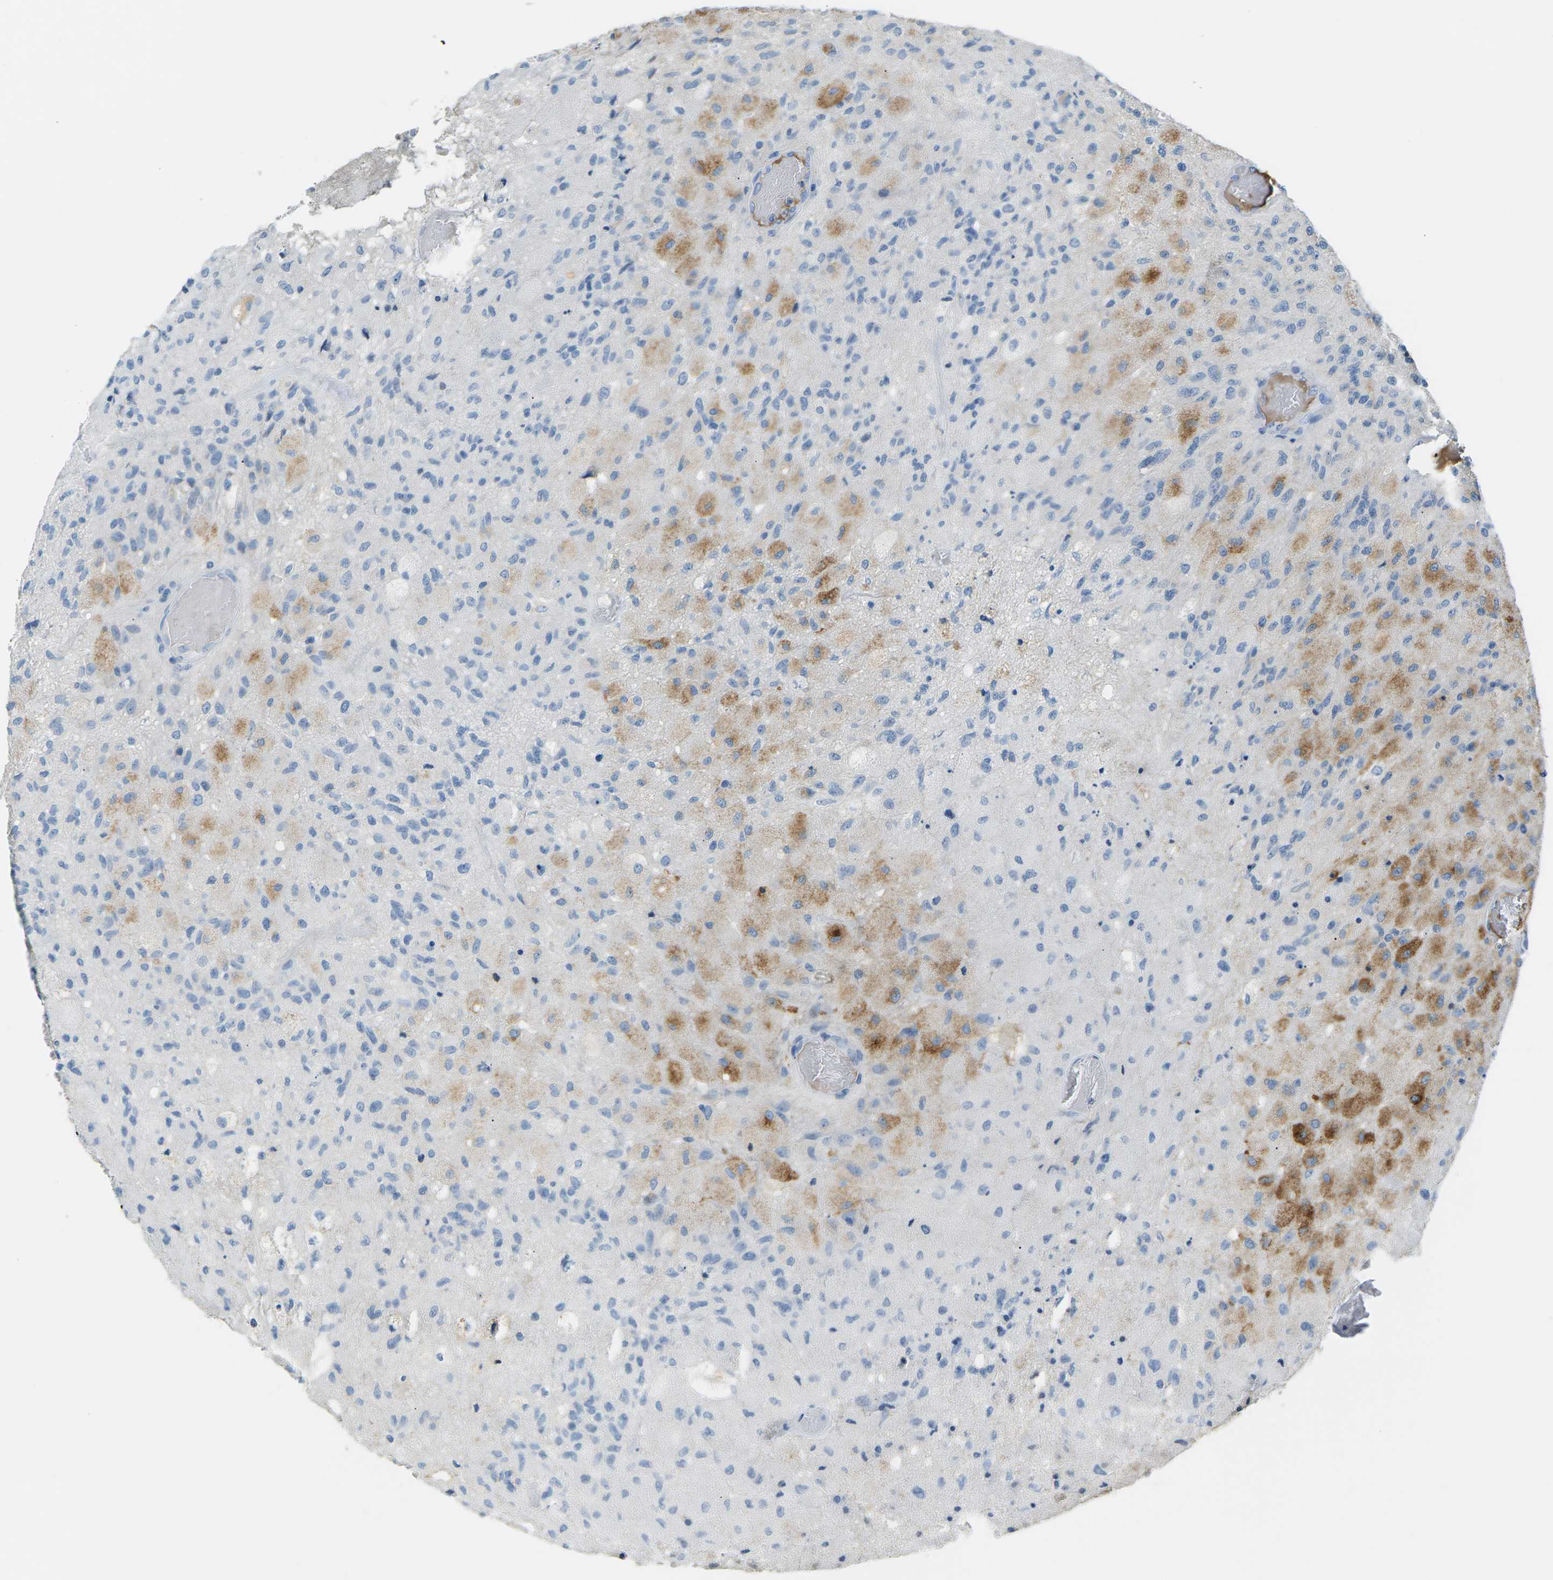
{"staining": {"intensity": "moderate", "quantity": "25%-75%", "location": "cytoplasmic/membranous"}, "tissue": "glioma", "cell_type": "Tumor cells", "image_type": "cancer", "snomed": [{"axis": "morphology", "description": "Normal tissue, NOS"}, {"axis": "morphology", "description": "Glioma, malignant, High grade"}, {"axis": "topography", "description": "Cerebral cortex"}], "caption": "Immunohistochemistry image of neoplastic tissue: human glioma stained using immunohistochemistry demonstrates medium levels of moderate protein expression localized specifically in the cytoplasmic/membranous of tumor cells, appearing as a cytoplasmic/membranous brown color.", "gene": "CFI", "patient": {"sex": "male", "age": 77}}